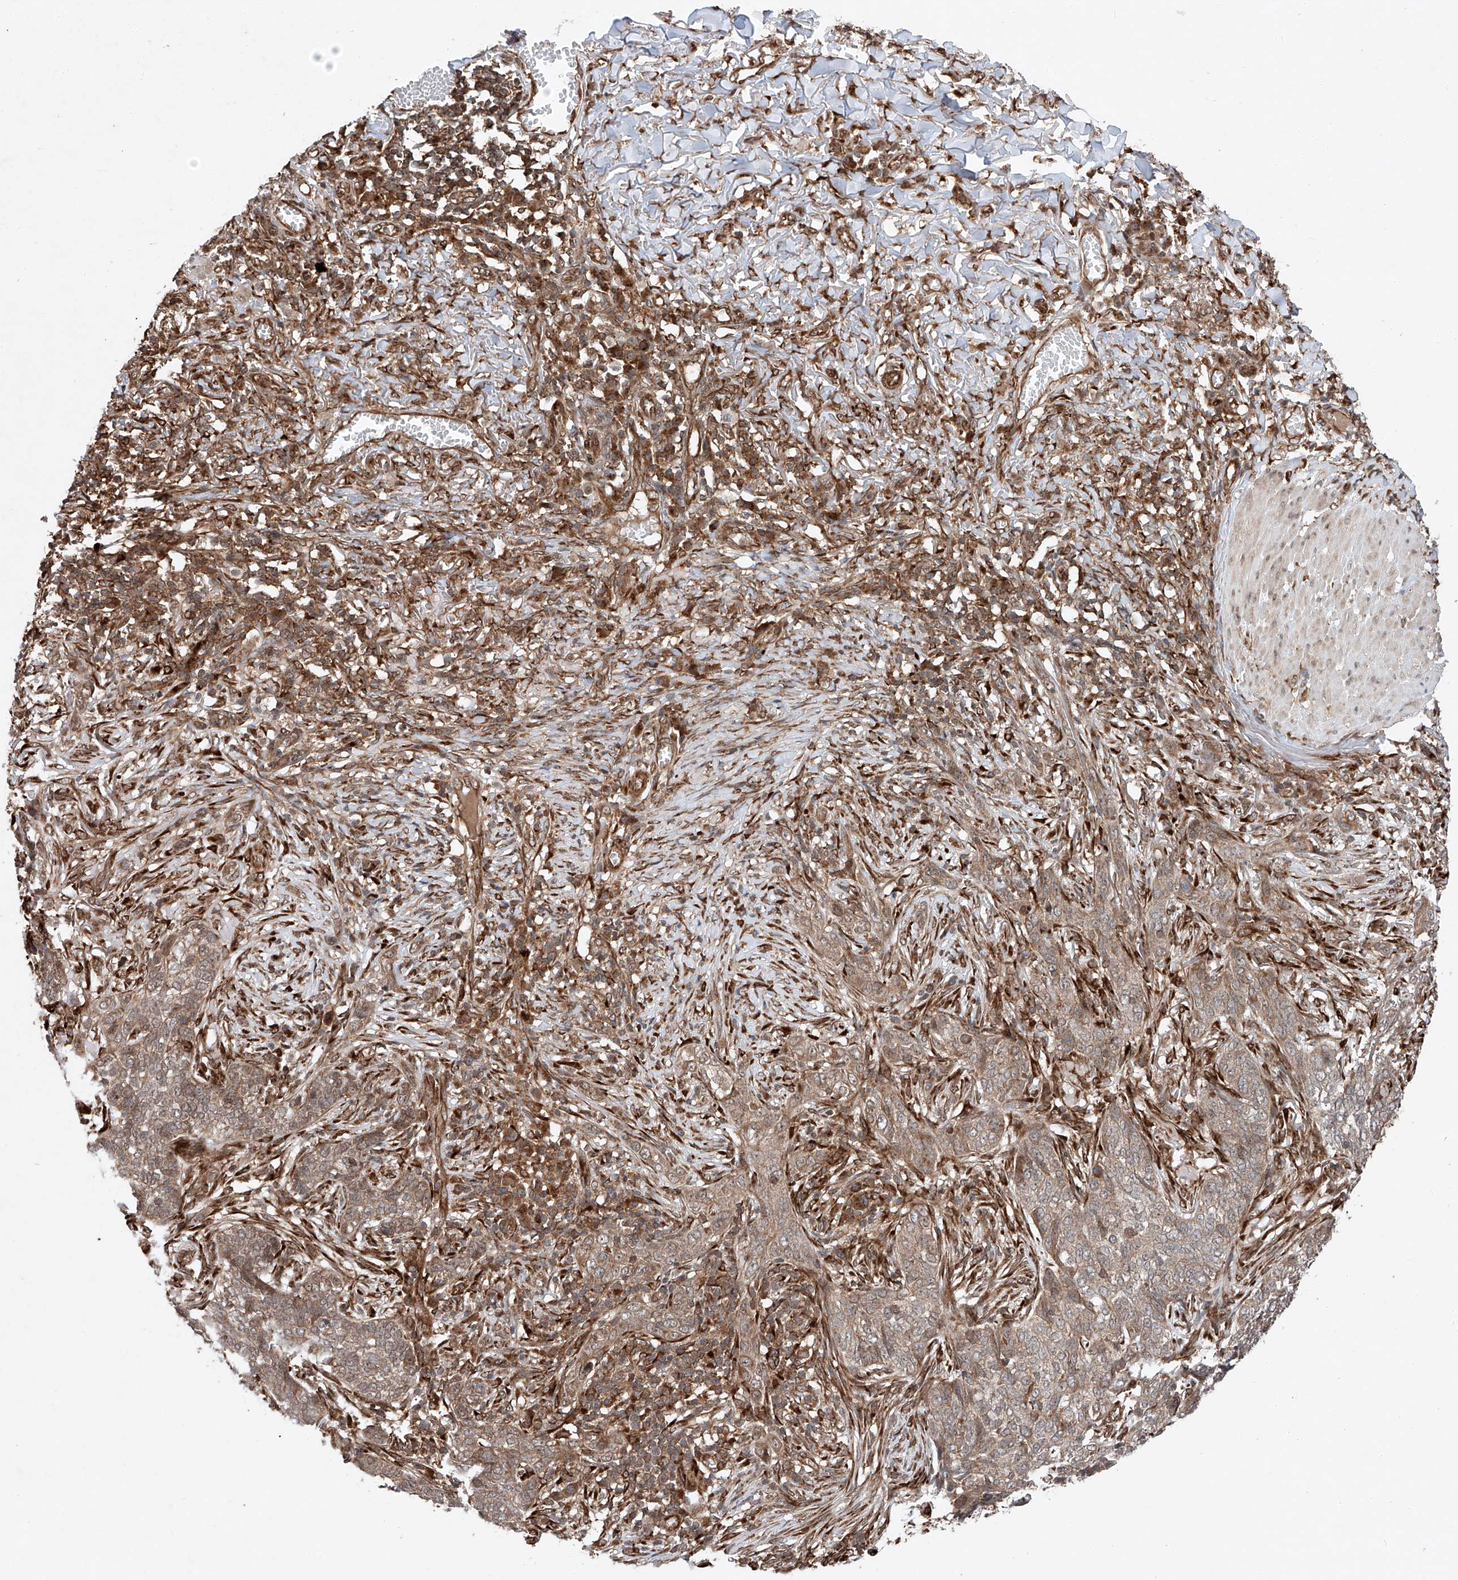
{"staining": {"intensity": "moderate", "quantity": ">75%", "location": "cytoplasmic/membranous"}, "tissue": "skin cancer", "cell_type": "Tumor cells", "image_type": "cancer", "snomed": [{"axis": "morphology", "description": "Basal cell carcinoma"}, {"axis": "topography", "description": "Skin"}], "caption": "The micrograph displays immunohistochemical staining of skin basal cell carcinoma. There is moderate cytoplasmic/membranous expression is present in about >75% of tumor cells.", "gene": "ZFP28", "patient": {"sex": "male", "age": 85}}